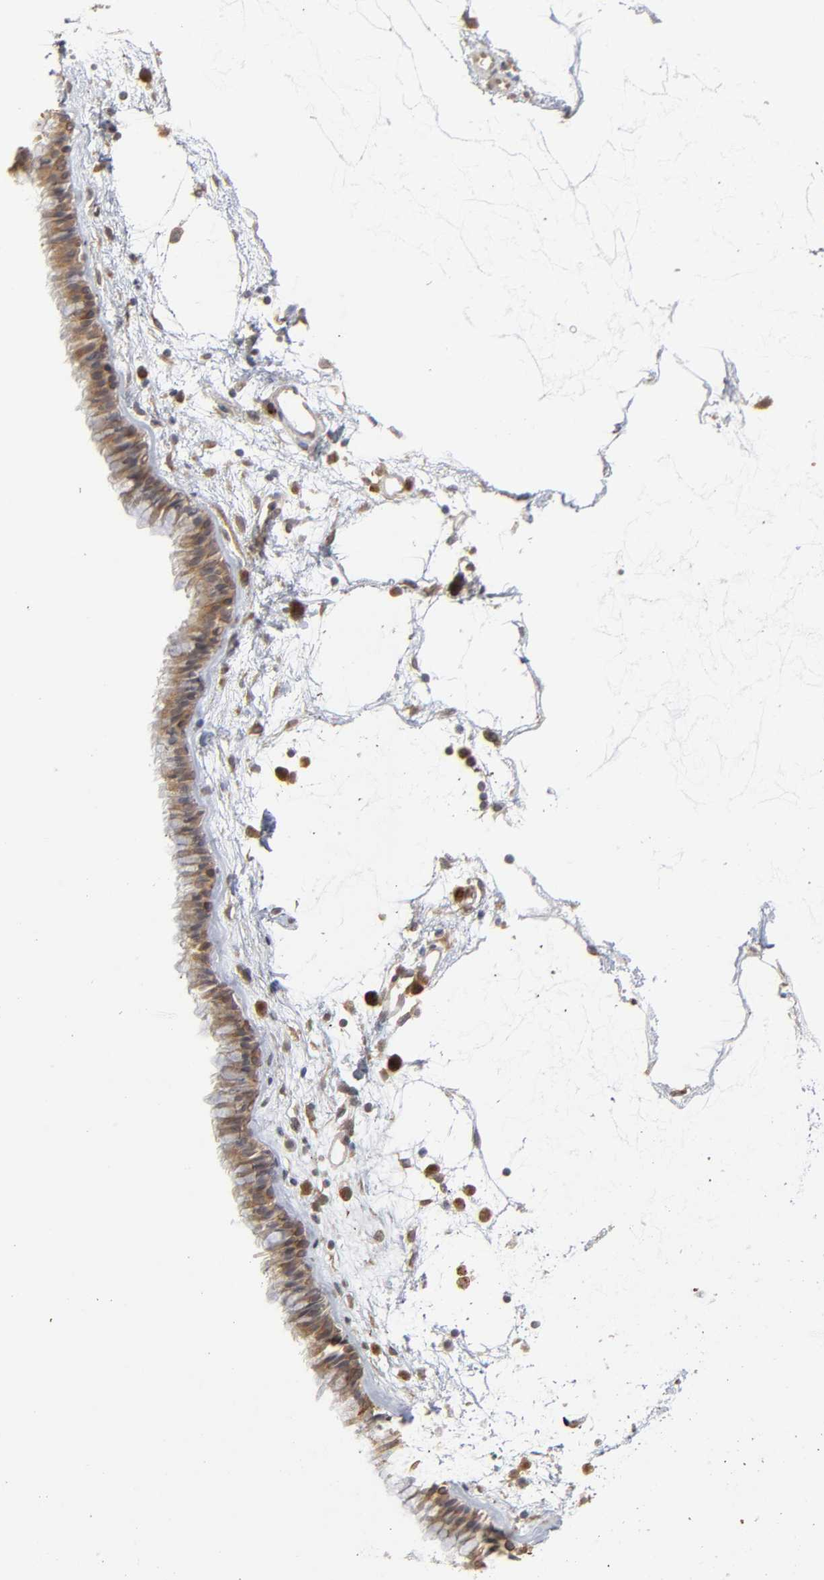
{"staining": {"intensity": "moderate", "quantity": ">75%", "location": "cytoplasmic/membranous"}, "tissue": "nasopharynx", "cell_type": "Respiratory epithelial cells", "image_type": "normal", "snomed": [{"axis": "morphology", "description": "Normal tissue, NOS"}, {"axis": "morphology", "description": "Inflammation, NOS"}, {"axis": "topography", "description": "Nasopharynx"}], "caption": "Protein expression analysis of unremarkable nasopharynx demonstrates moderate cytoplasmic/membranous staining in about >75% of respiratory epithelial cells.", "gene": "SCFD1", "patient": {"sex": "male", "age": 48}}